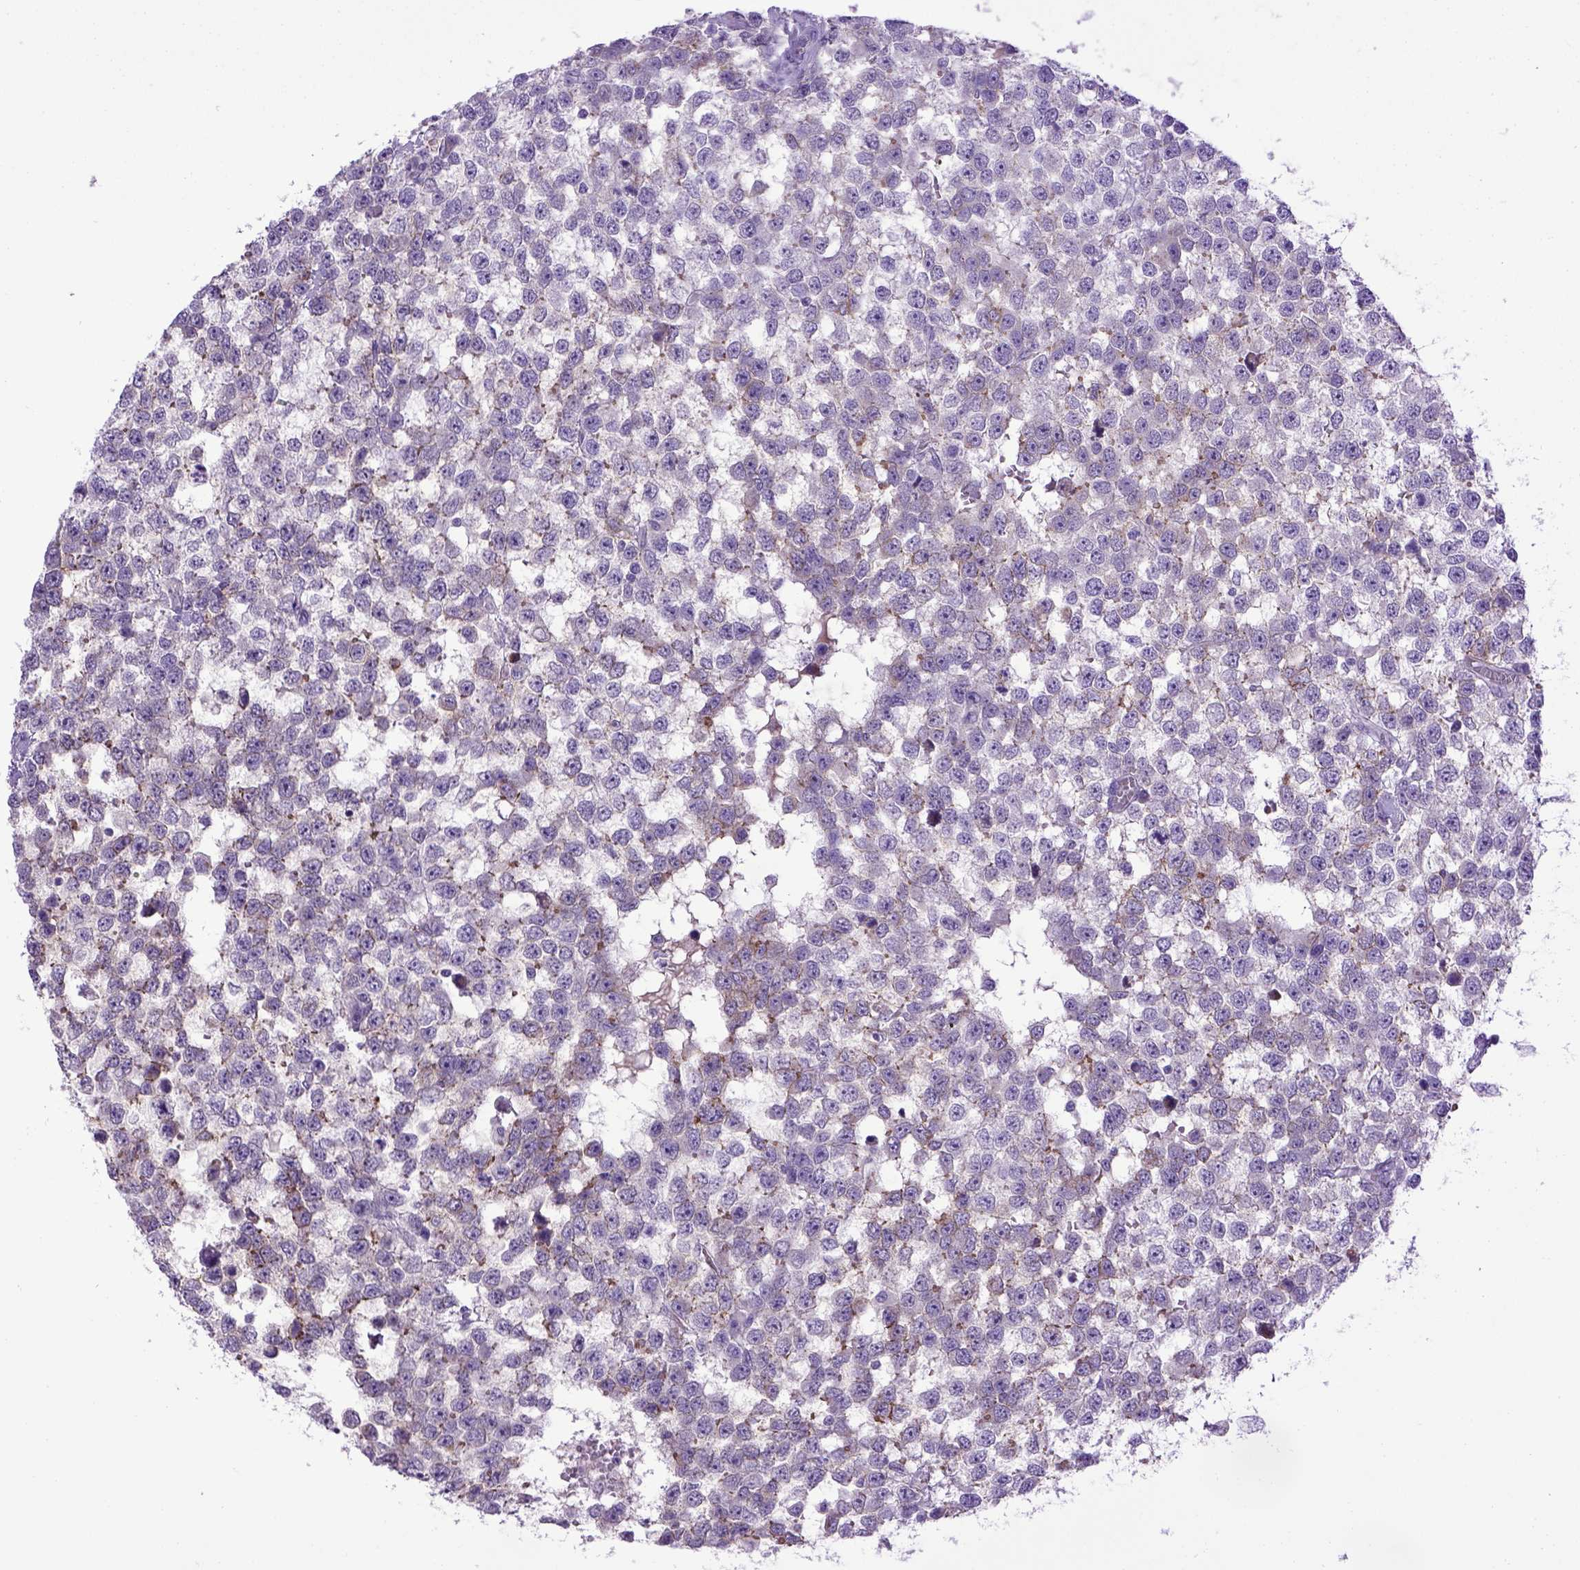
{"staining": {"intensity": "moderate", "quantity": "<25%", "location": "cytoplasmic/membranous"}, "tissue": "testis cancer", "cell_type": "Tumor cells", "image_type": "cancer", "snomed": [{"axis": "morphology", "description": "Normal tissue, NOS"}, {"axis": "morphology", "description": "Seminoma, NOS"}, {"axis": "topography", "description": "Testis"}, {"axis": "topography", "description": "Epididymis"}], "caption": "A low amount of moderate cytoplasmic/membranous positivity is appreciated in approximately <25% of tumor cells in testis seminoma tissue.", "gene": "CDH1", "patient": {"sex": "male", "age": 34}}